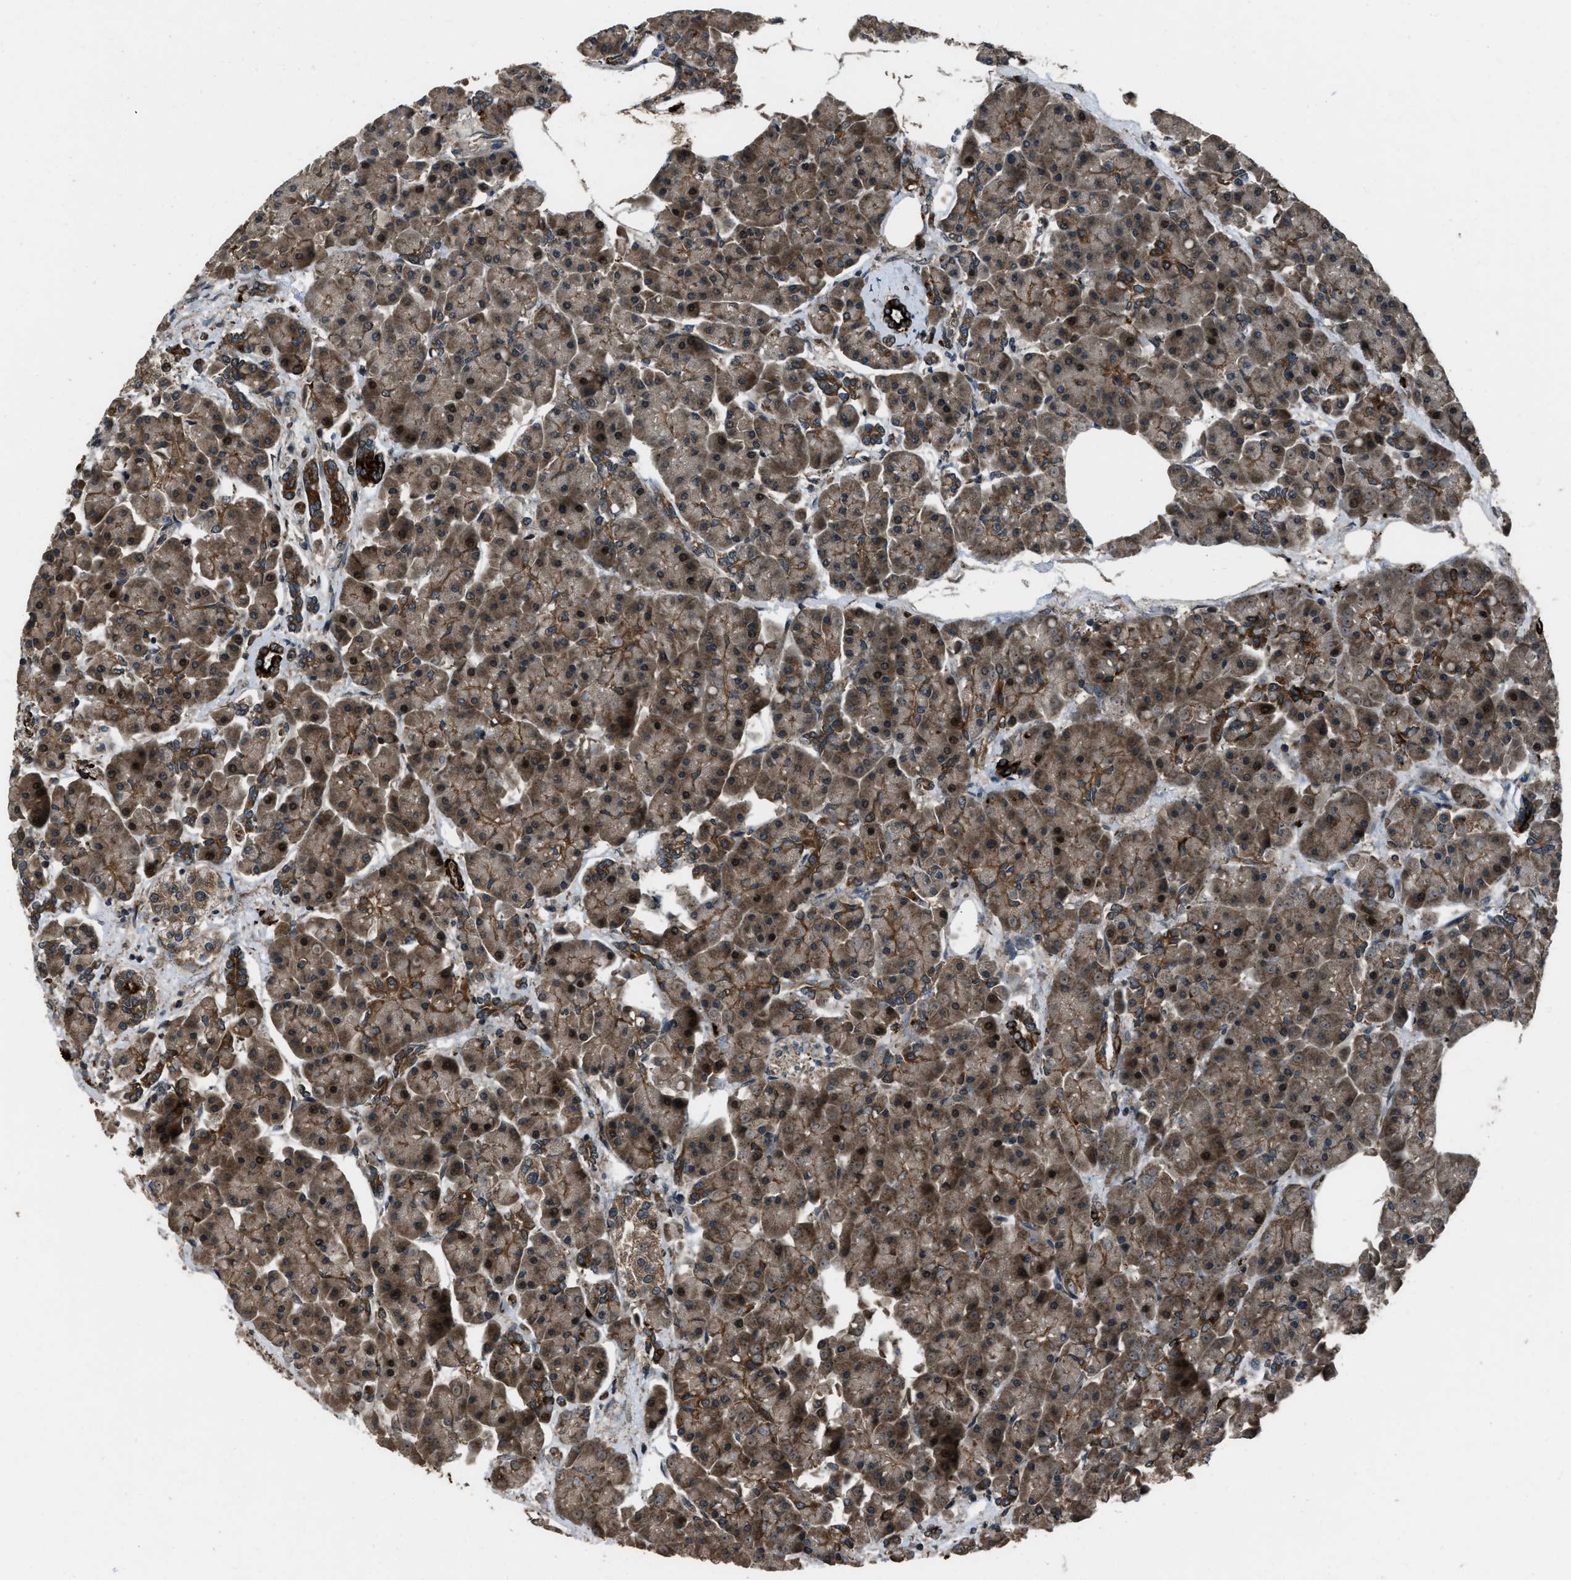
{"staining": {"intensity": "moderate", "quantity": ">75%", "location": "cytoplasmic/membranous,nuclear"}, "tissue": "pancreas", "cell_type": "Exocrine glandular cells", "image_type": "normal", "snomed": [{"axis": "morphology", "description": "Normal tissue, NOS"}, {"axis": "topography", "description": "Pancreas"}], "caption": "Immunohistochemistry (IHC) micrograph of unremarkable pancreas stained for a protein (brown), which displays medium levels of moderate cytoplasmic/membranous,nuclear positivity in about >75% of exocrine glandular cells.", "gene": "IRAK4", "patient": {"sex": "female", "age": 70}}